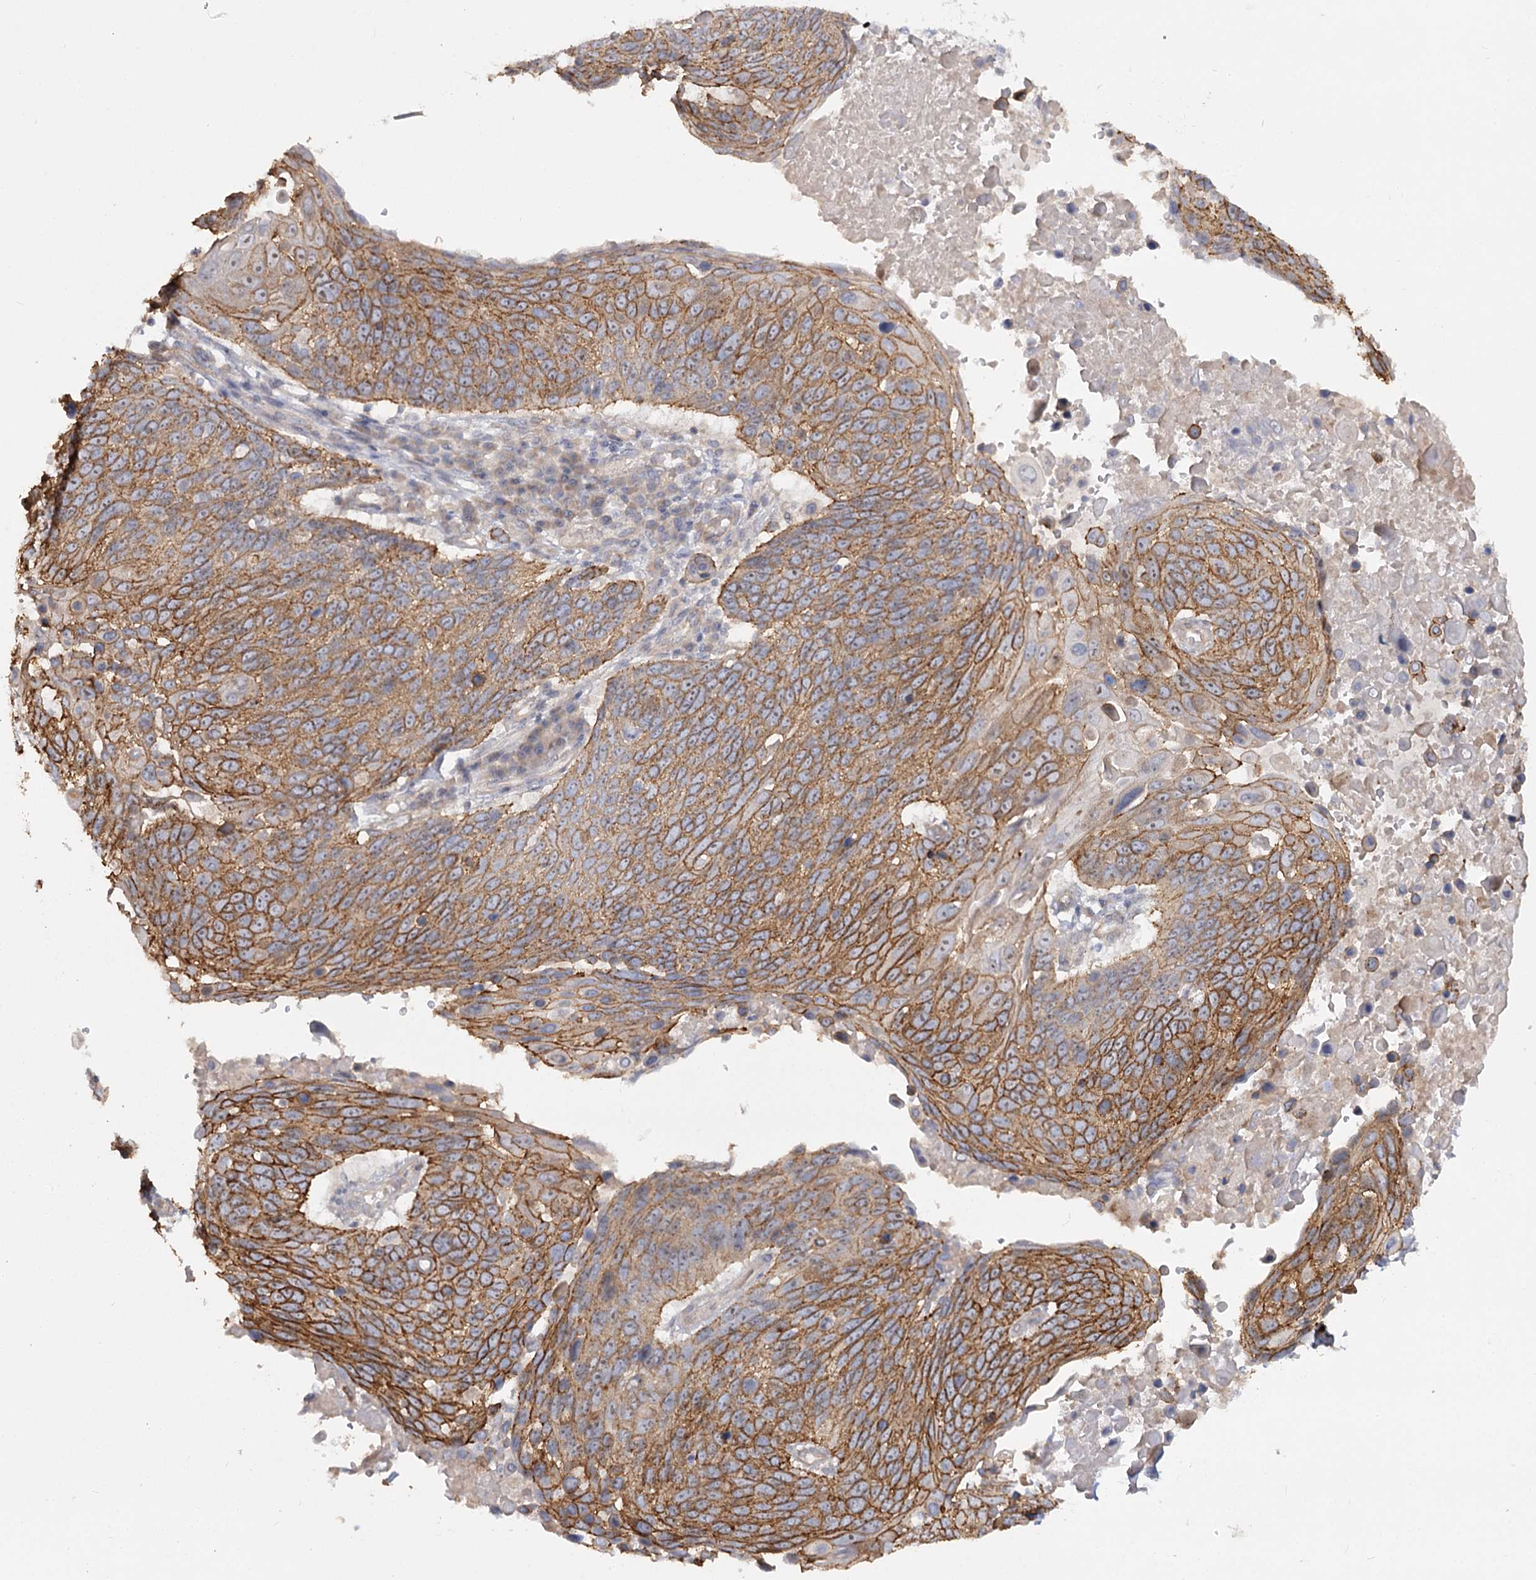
{"staining": {"intensity": "moderate", "quantity": ">75%", "location": "cytoplasmic/membranous"}, "tissue": "lung cancer", "cell_type": "Tumor cells", "image_type": "cancer", "snomed": [{"axis": "morphology", "description": "Squamous cell carcinoma, NOS"}, {"axis": "topography", "description": "Lung"}], "caption": "Immunohistochemistry photomicrograph of lung cancer stained for a protein (brown), which exhibits medium levels of moderate cytoplasmic/membranous staining in about >75% of tumor cells.", "gene": "ANGPTL5", "patient": {"sex": "male", "age": 66}}